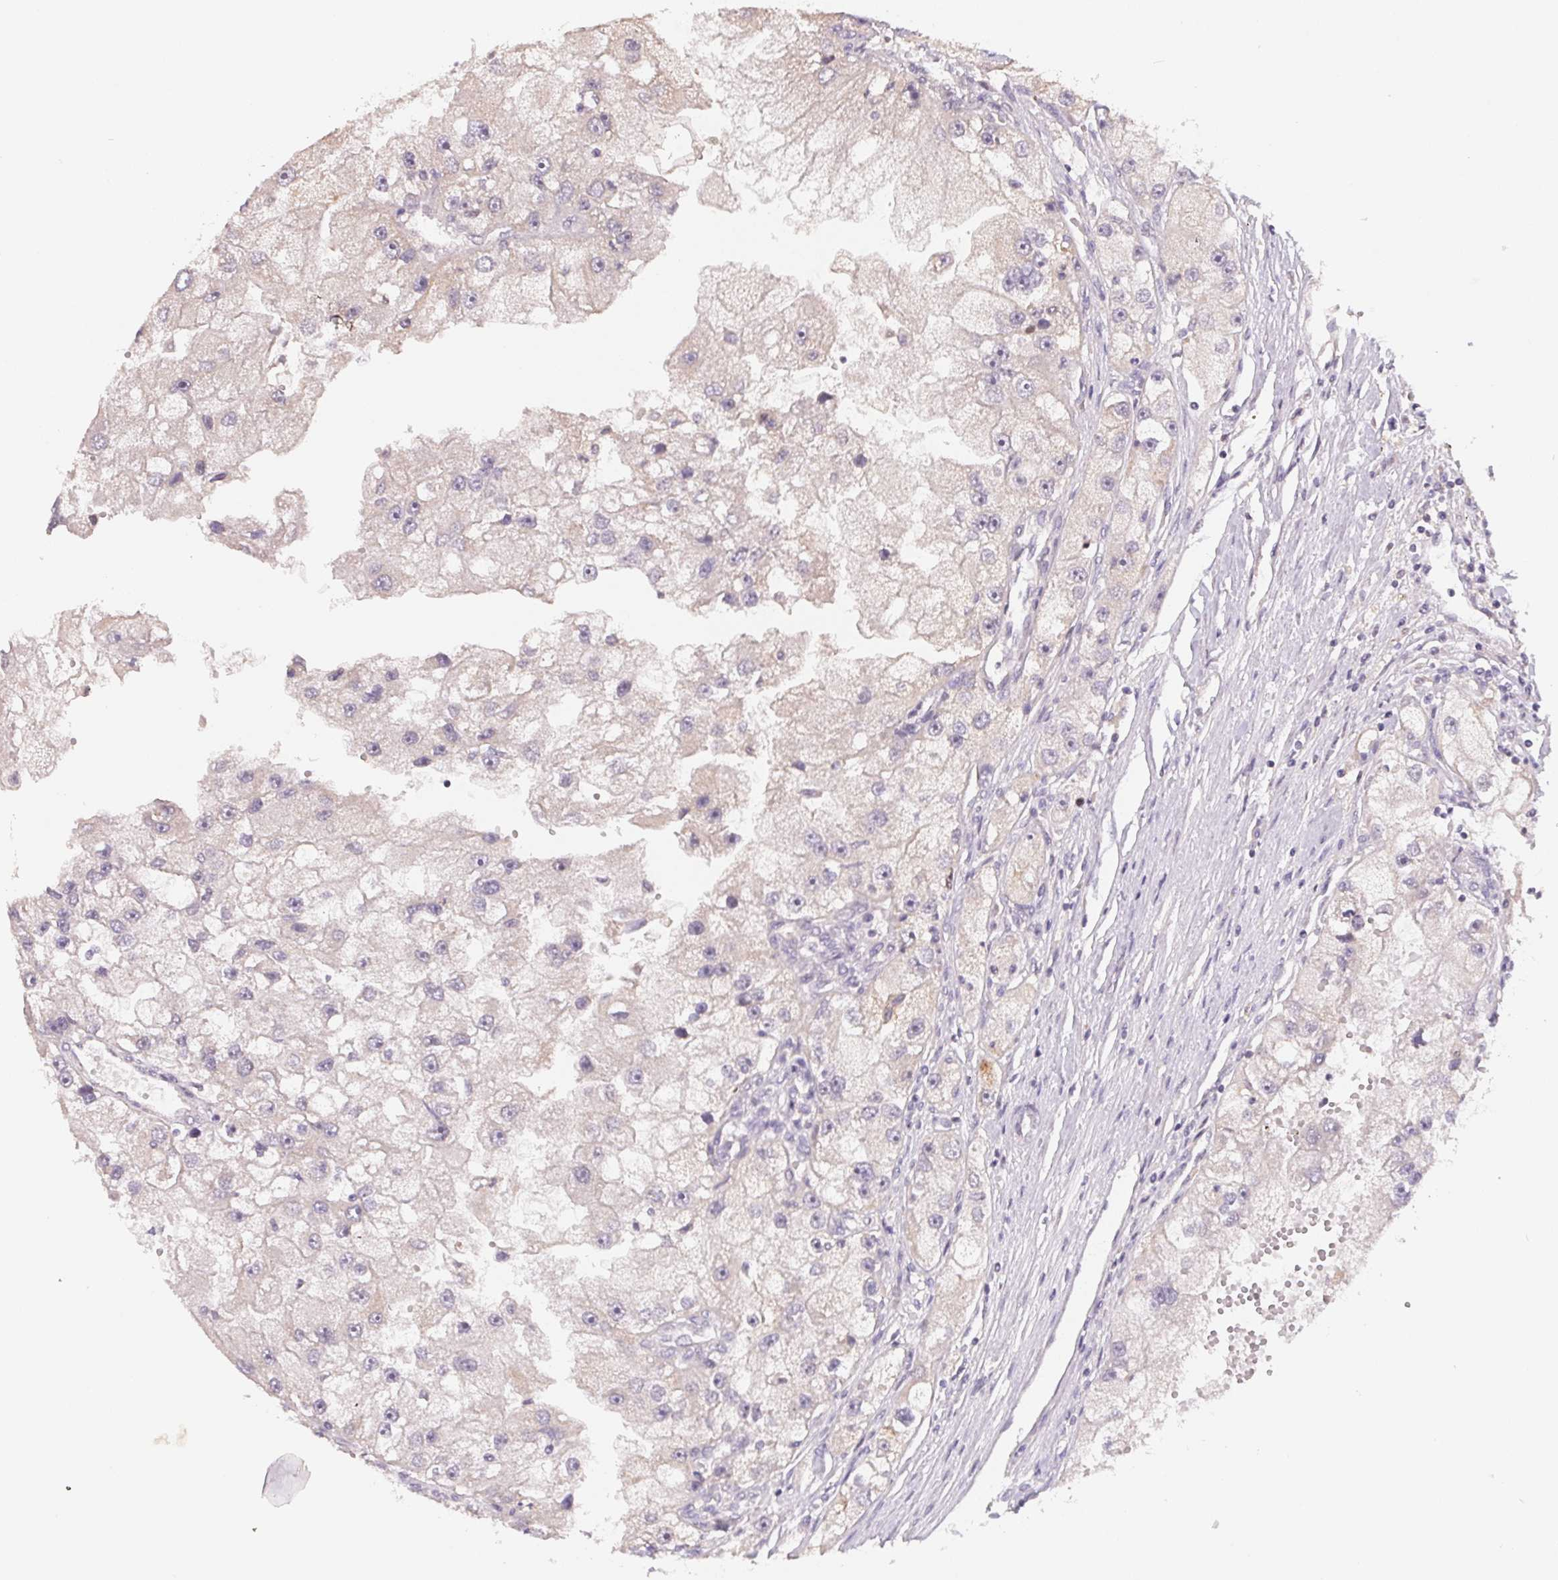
{"staining": {"intensity": "weak", "quantity": "<25%", "location": "cytoplasmic/membranous"}, "tissue": "renal cancer", "cell_type": "Tumor cells", "image_type": "cancer", "snomed": [{"axis": "morphology", "description": "Adenocarcinoma, NOS"}, {"axis": "topography", "description": "Kidney"}], "caption": "There is no significant expression in tumor cells of adenocarcinoma (renal). (IHC, brightfield microscopy, high magnification).", "gene": "KIFC1", "patient": {"sex": "male", "age": 63}}